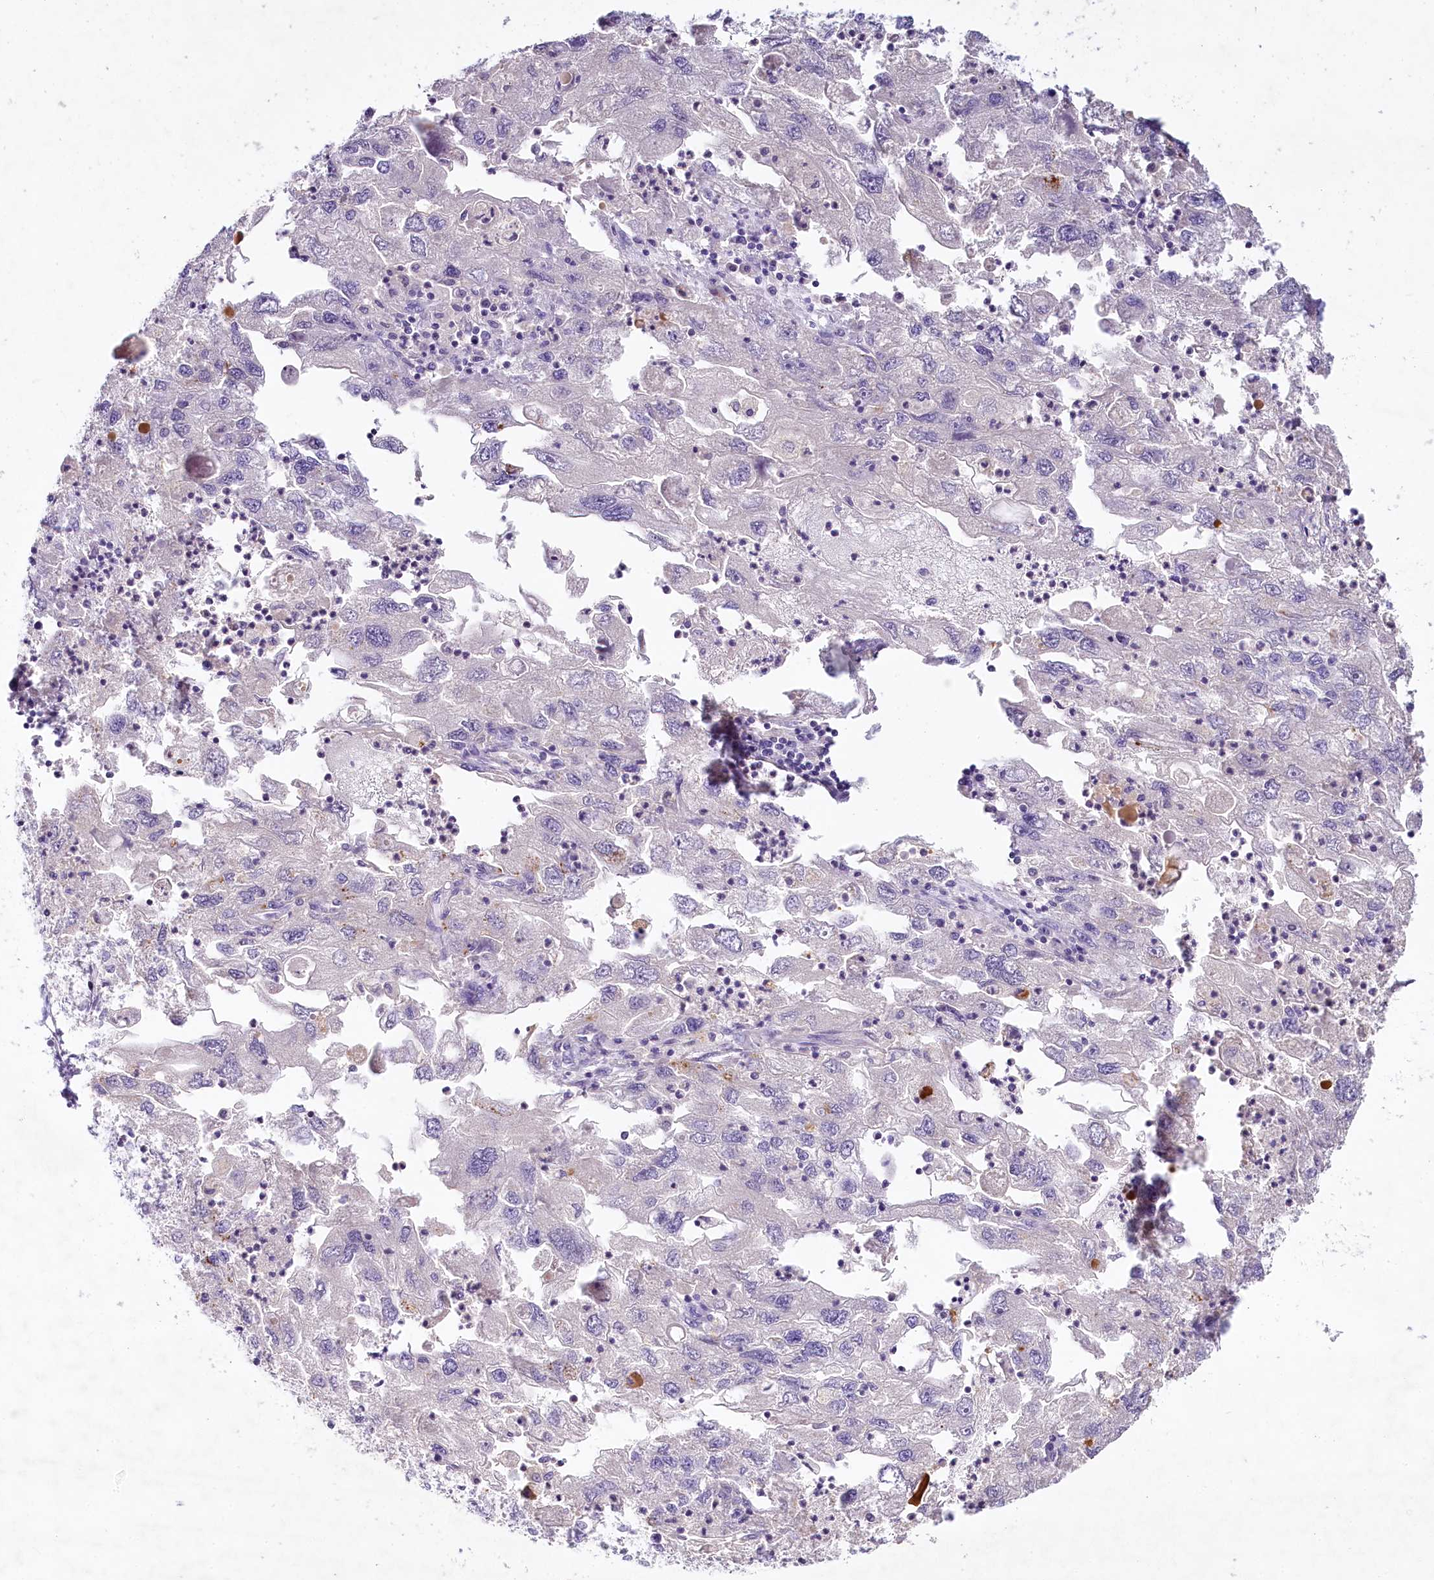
{"staining": {"intensity": "negative", "quantity": "none", "location": "none"}, "tissue": "endometrial cancer", "cell_type": "Tumor cells", "image_type": "cancer", "snomed": [{"axis": "morphology", "description": "Adenocarcinoma, NOS"}, {"axis": "topography", "description": "Endometrium"}], "caption": "A high-resolution histopathology image shows immunohistochemistry staining of endometrial cancer (adenocarcinoma), which exhibits no significant expression in tumor cells.", "gene": "HPD", "patient": {"sex": "female", "age": 49}}